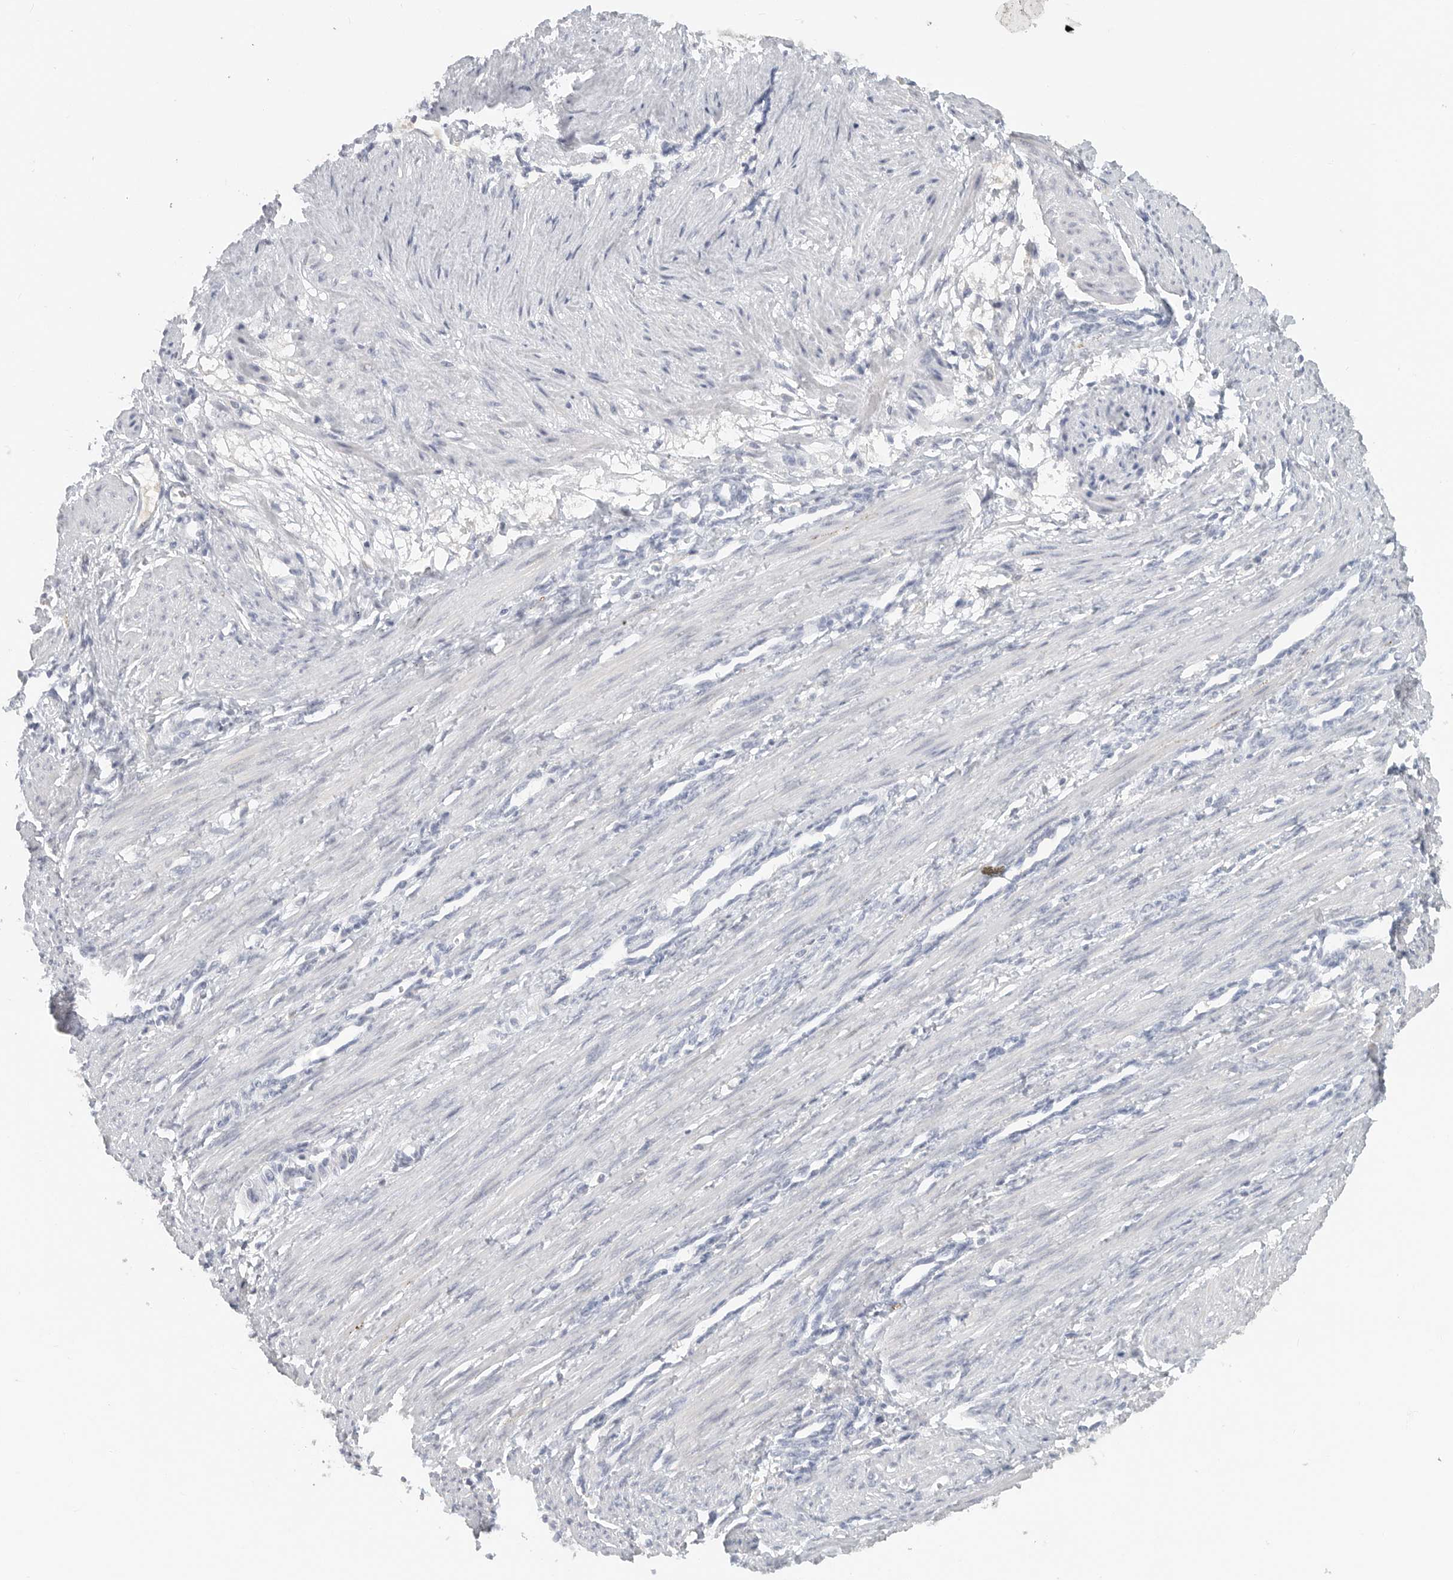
{"staining": {"intensity": "negative", "quantity": "none", "location": "none"}, "tissue": "smooth muscle", "cell_type": "Smooth muscle cells", "image_type": "normal", "snomed": [{"axis": "morphology", "description": "Normal tissue, NOS"}, {"axis": "topography", "description": "Endometrium"}], "caption": "High power microscopy histopathology image of an IHC micrograph of benign smooth muscle, revealing no significant positivity in smooth muscle cells.", "gene": "PAM", "patient": {"sex": "female", "age": 33}}